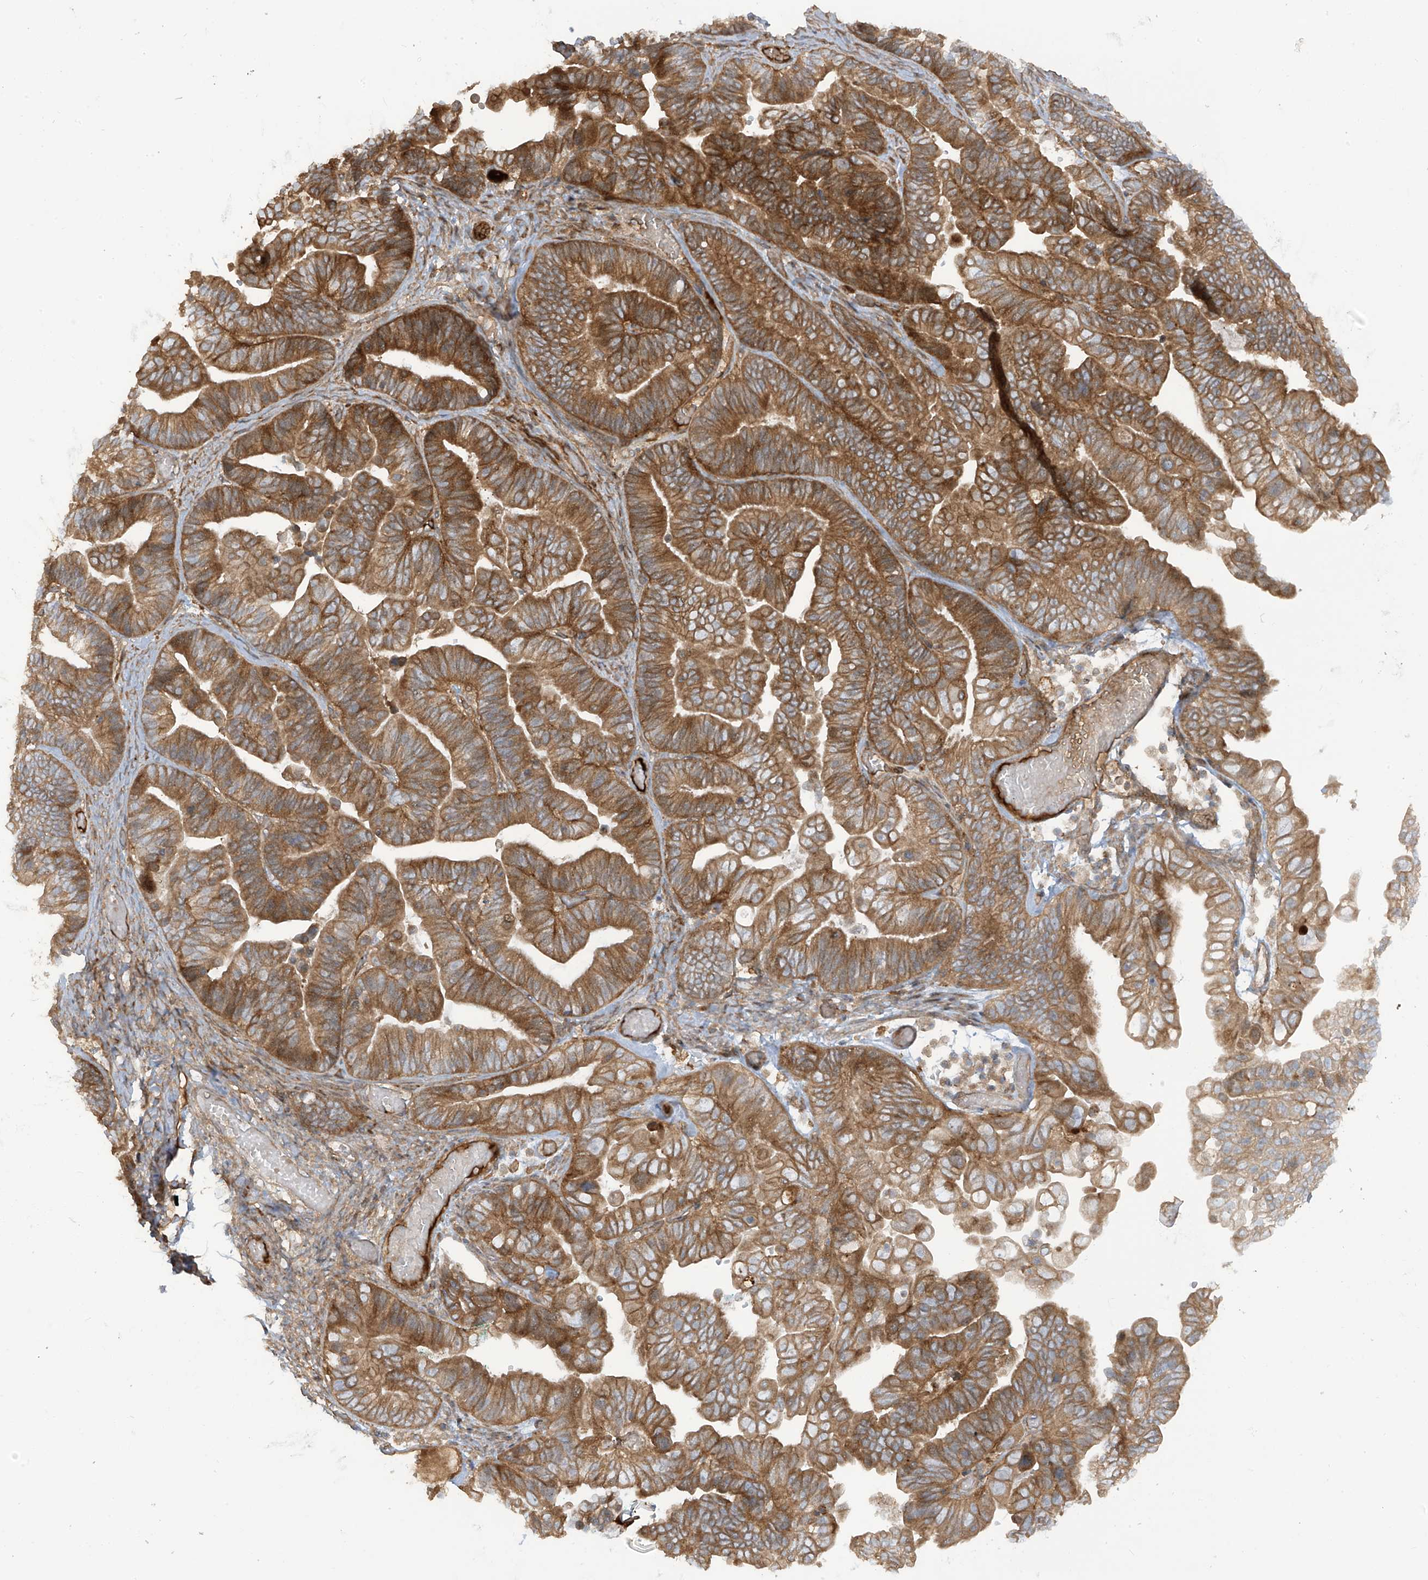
{"staining": {"intensity": "moderate", "quantity": ">75%", "location": "cytoplasmic/membranous"}, "tissue": "ovarian cancer", "cell_type": "Tumor cells", "image_type": "cancer", "snomed": [{"axis": "morphology", "description": "Cystadenocarcinoma, serous, NOS"}, {"axis": "topography", "description": "Ovary"}], "caption": "Immunohistochemical staining of human ovarian serous cystadenocarcinoma reveals medium levels of moderate cytoplasmic/membranous positivity in approximately >75% of tumor cells.", "gene": "ENTR1", "patient": {"sex": "female", "age": 56}}